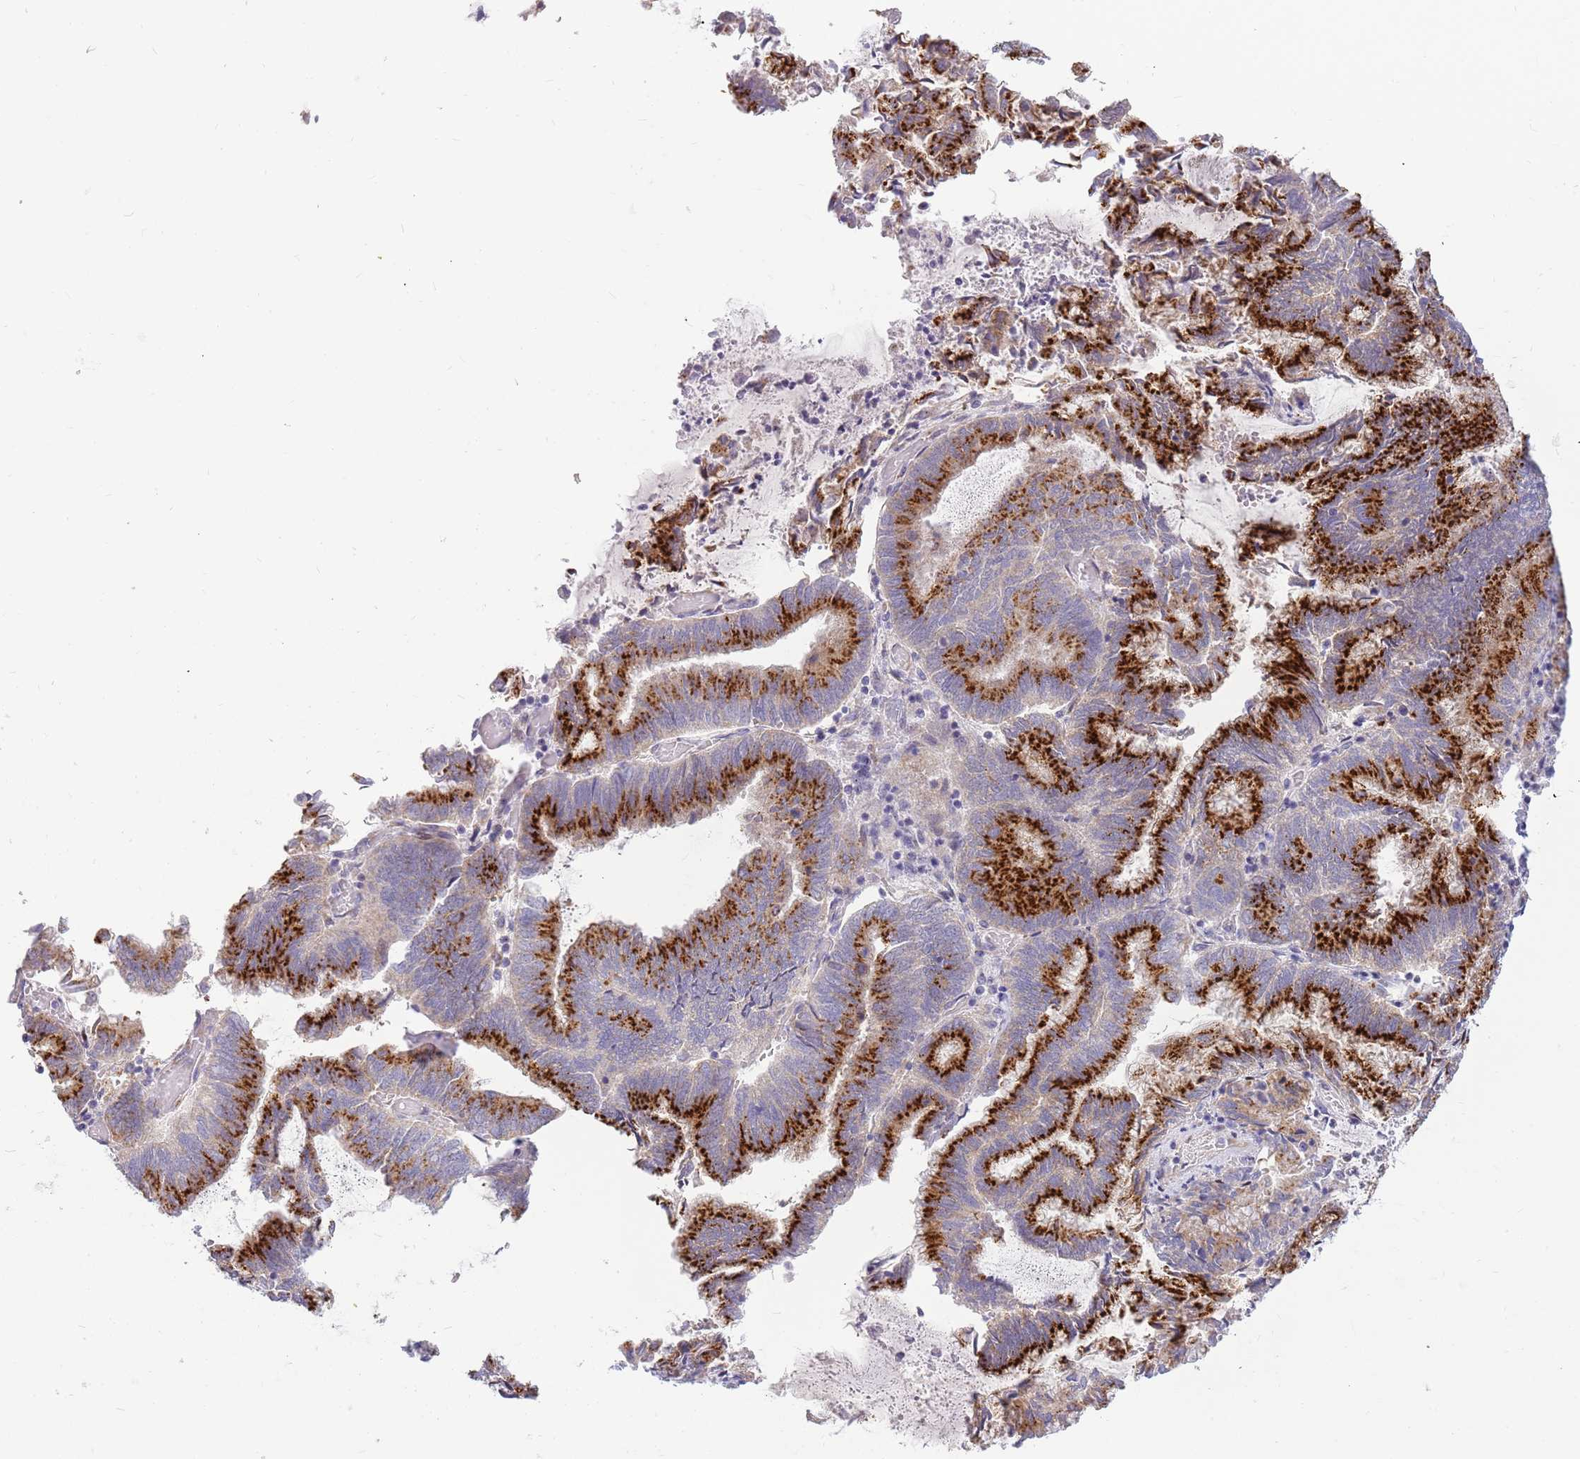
{"staining": {"intensity": "strong", "quantity": ">75%", "location": "cytoplasmic/membranous"}, "tissue": "endometrial cancer", "cell_type": "Tumor cells", "image_type": "cancer", "snomed": [{"axis": "morphology", "description": "Adenocarcinoma, NOS"}, {"axis": "topography", "description": "Endometrium"}], "caption": "A brown stain labels strong cytoplasmic/membranous positivity of a protein in human endometrial adenocarcinoma tumor cells.", "gene": "DNAJA3", "patient": {"sex": "female", "age": 80}}